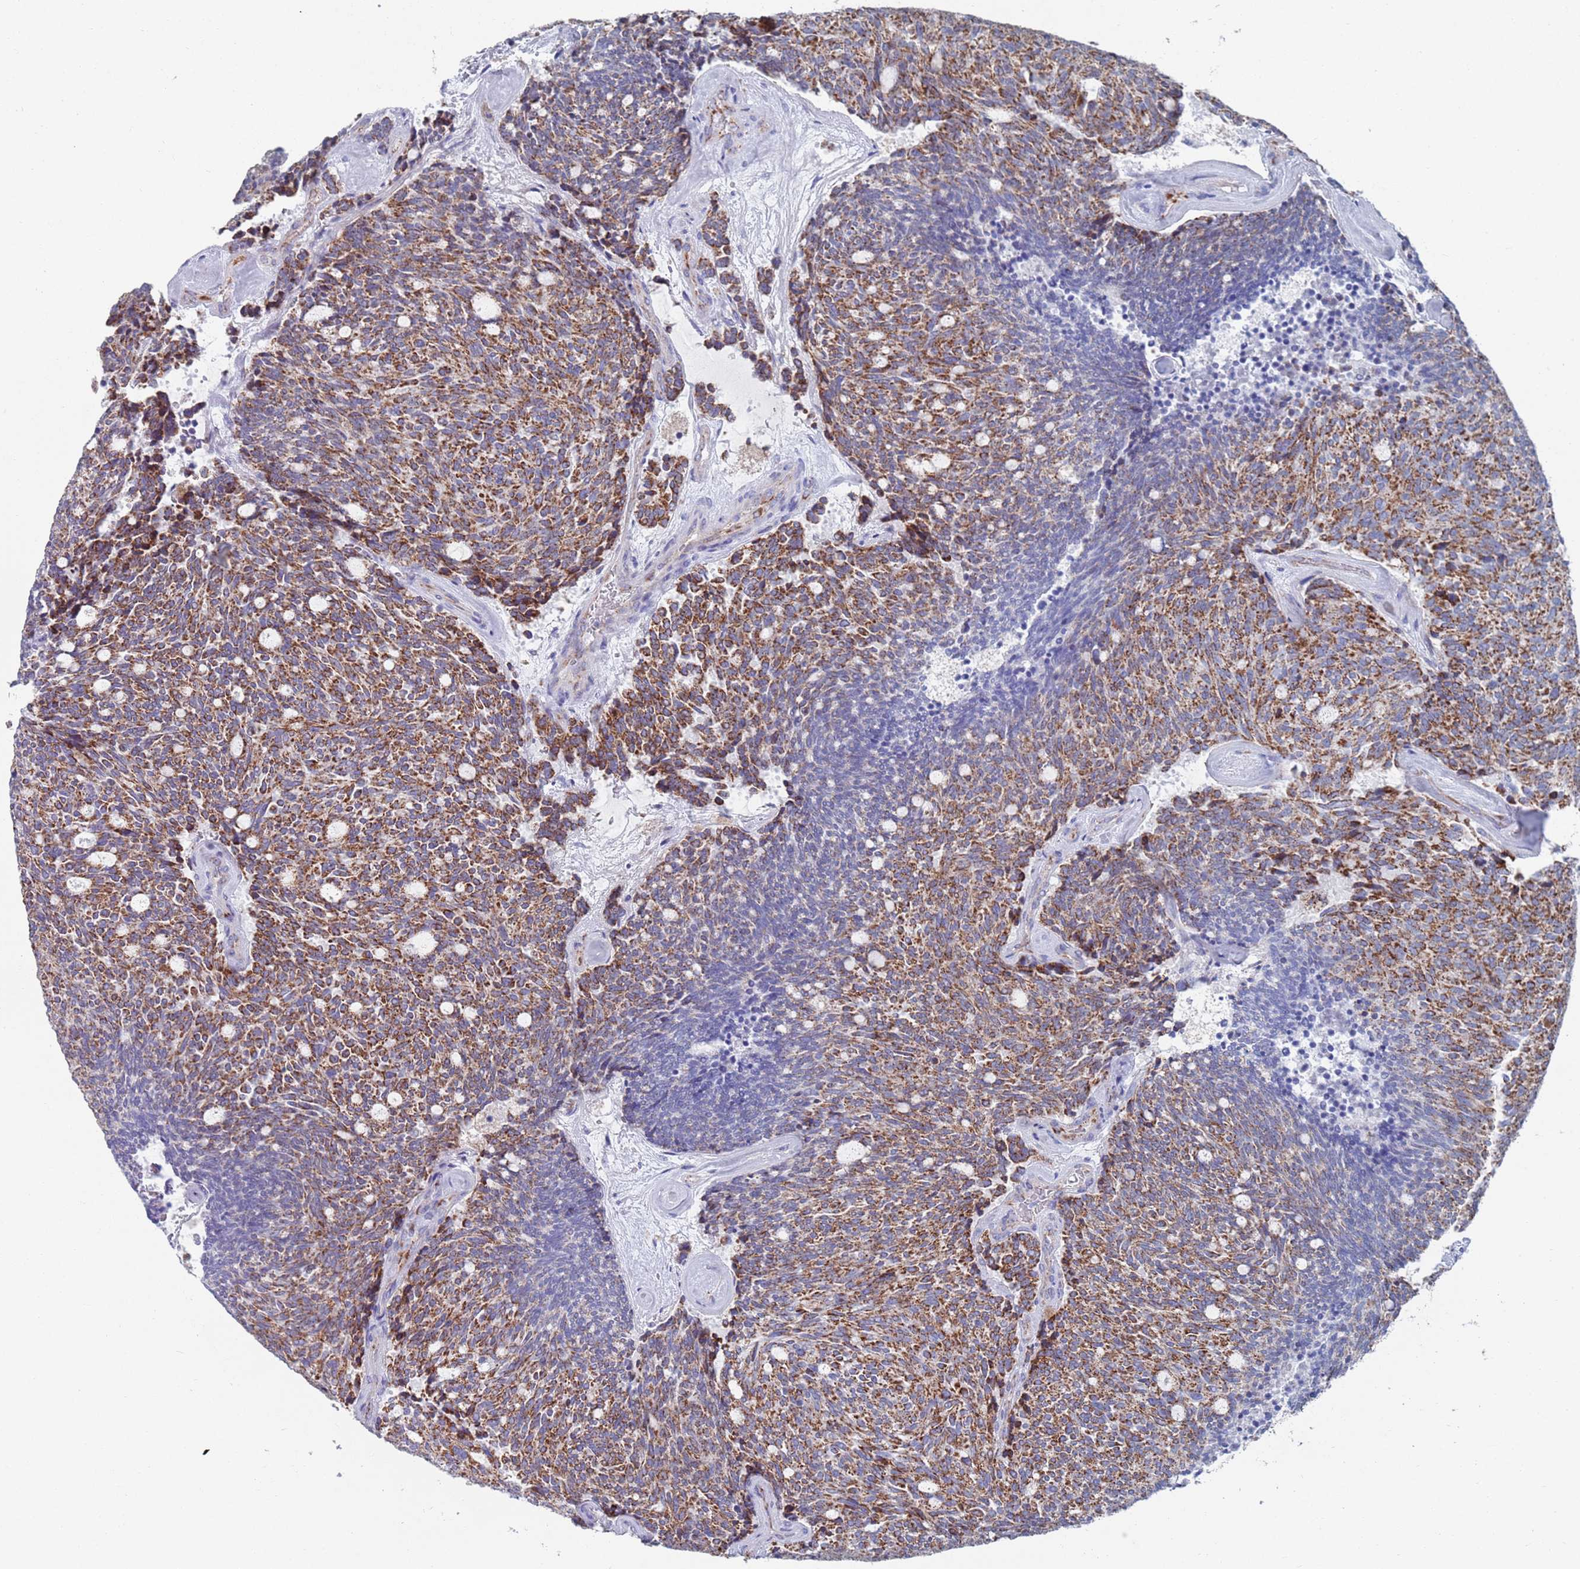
{"staining": {"intensity": "strong", "quantity": "25%-75%", "location": "cytoplasmic/membranous"}, "tissue": "carcinoid", "cell_type": "Tumor cells", "image_type": "cancer", "snomed": [{"axis": "morphology", "description": "Carcinoid, malignant, NOS"}, {"axis": "topography", "description": "Pancreas"}], "caption": "This is a photomicrograph of immunohistochemistry (IHC) staining of malignant carcinoid, which shows strong expression in the cytoplasmic/membranous of tumor cells.", "gene": "MRPL22", "patient": {"sex": "female", "age": 54}}